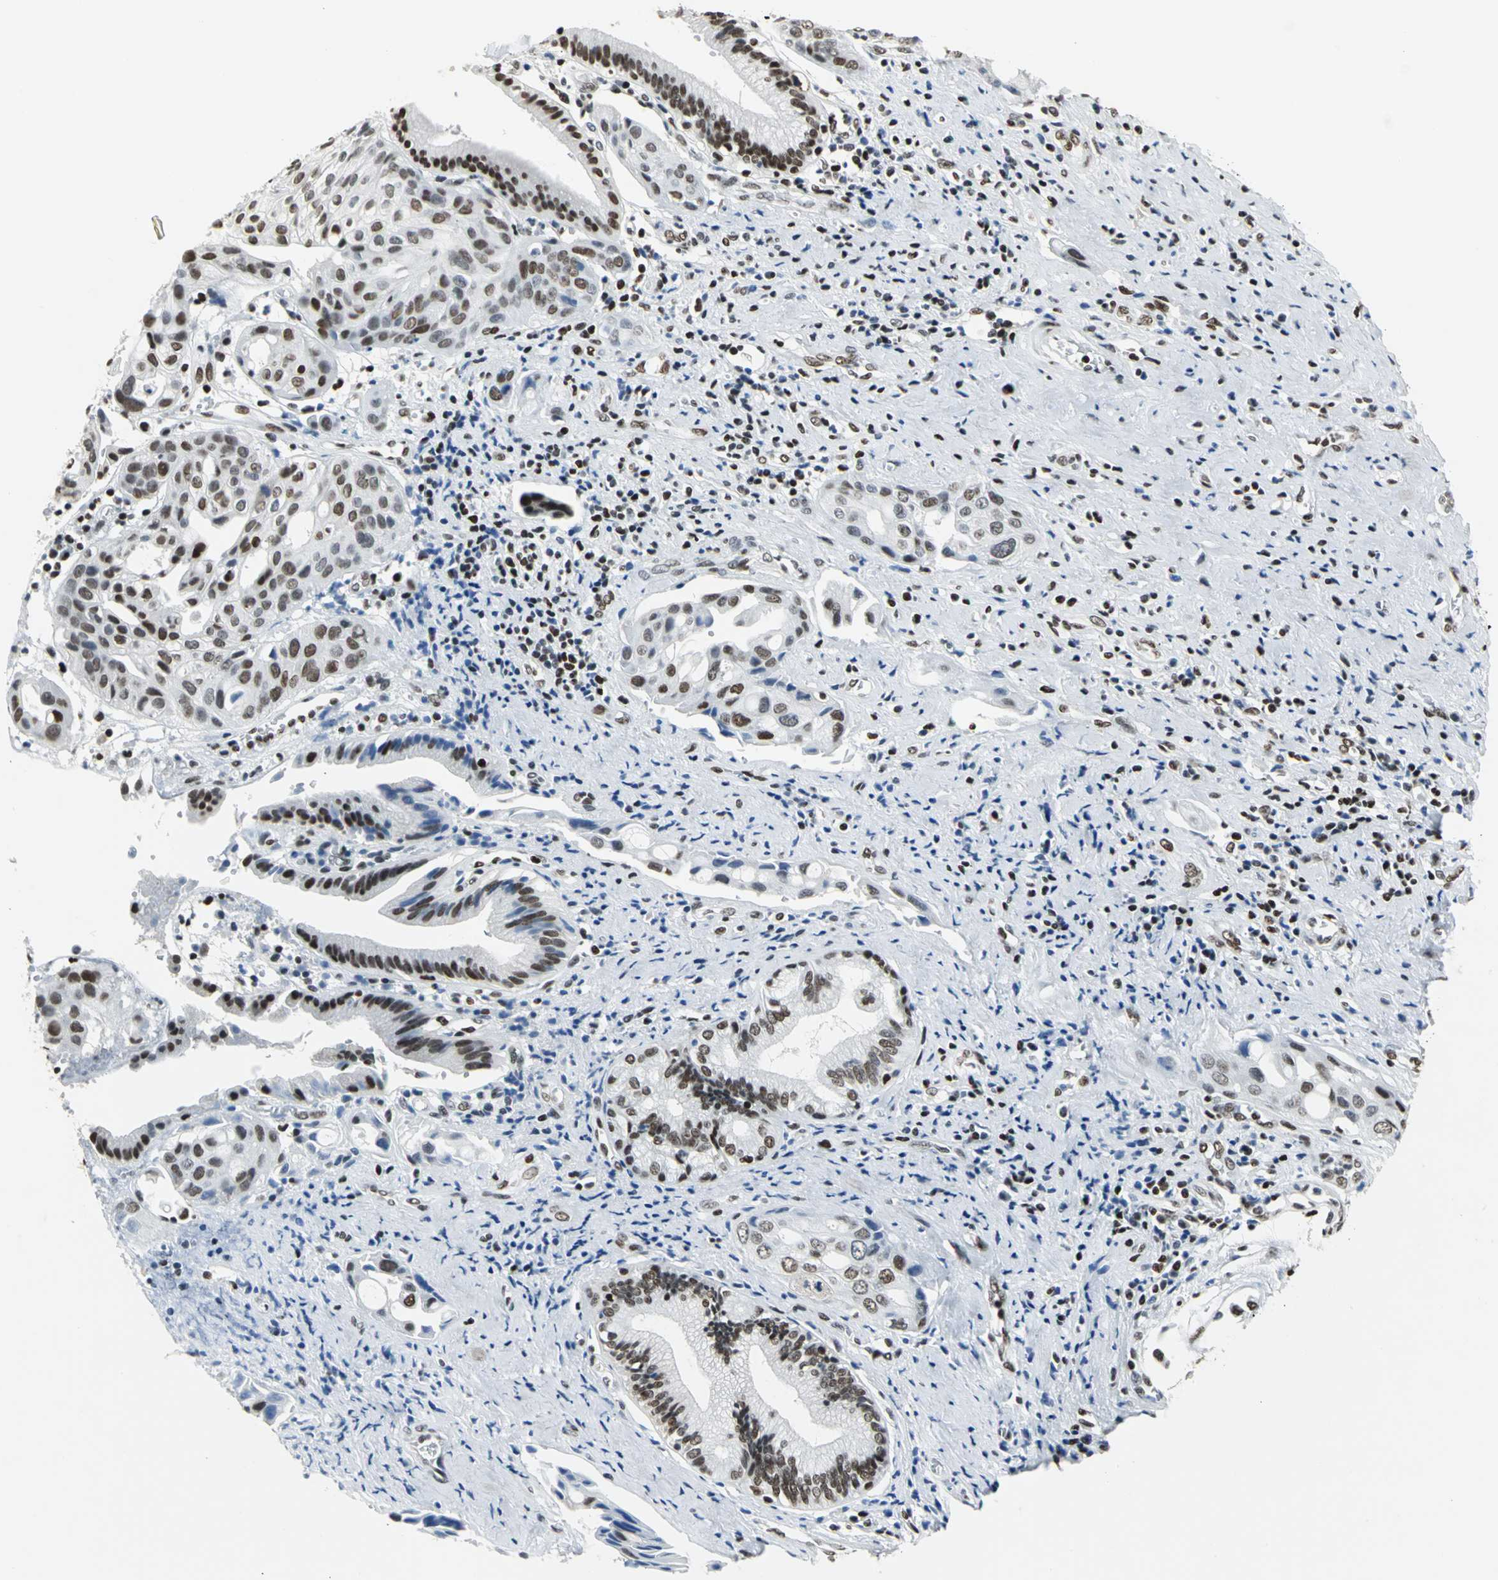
{"staining": {"intensity": "strong", "quantity": ">75%", "location": "nuclear"}, "tissue": "pancreatic cancer", "cell_type": "Tumor cells", "image_type": "cancer", "snomed": [{"axis": "morphology", "description": "Adenocarcinoma, NOS"}, {"axis": "topography", "description": "Pancreas"}], "caption": "Pancreatic cancer stained with a protein marker reveals strong staining in tumor cells.", "gene": "HNRNPD", "patient": {"sex": "female", "age": 60}}